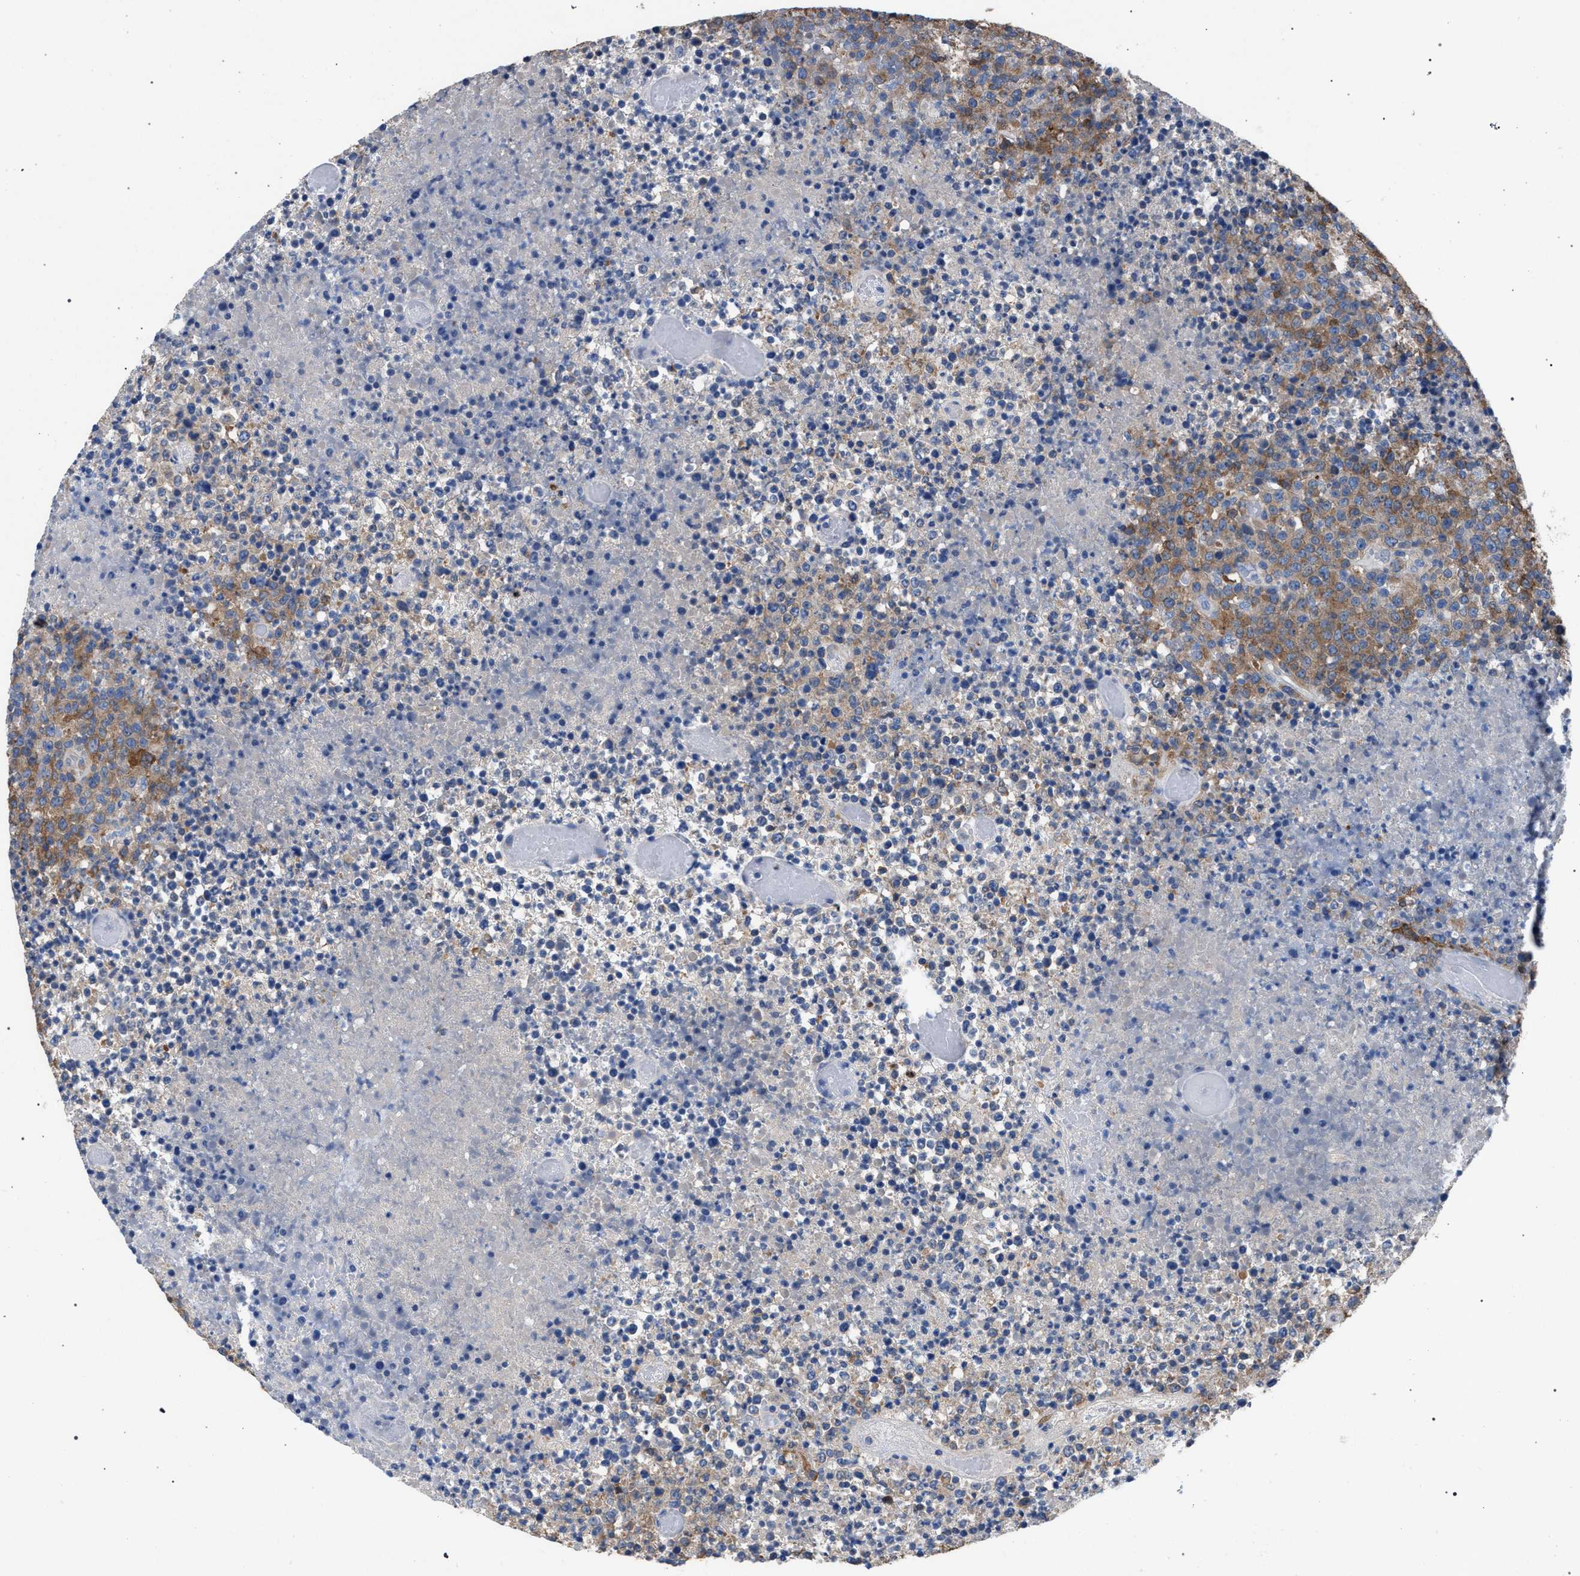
{"staining": {"intensity": "moderate", "quantity": ">75%", "location": "cytoplasmic/membranous"}, "tissue": "lymphoma", "cell_type": "Tumor cells", "image_type": "cancer", "snomed": [{"axis": "morphology", "description": "Malignant lymphoma, non-Hodgkin's type, High grade"}, {"axis": "topography", "description": "Lymph node"}], "caption": "The image displays immunohistochemical staining of lymphoma. There is moderate cytoplasmic/membranous expression is identified in about >75% of tumor cells.", "gene": "CRYZ", "patient": {"sex": "male", "age": 13}}